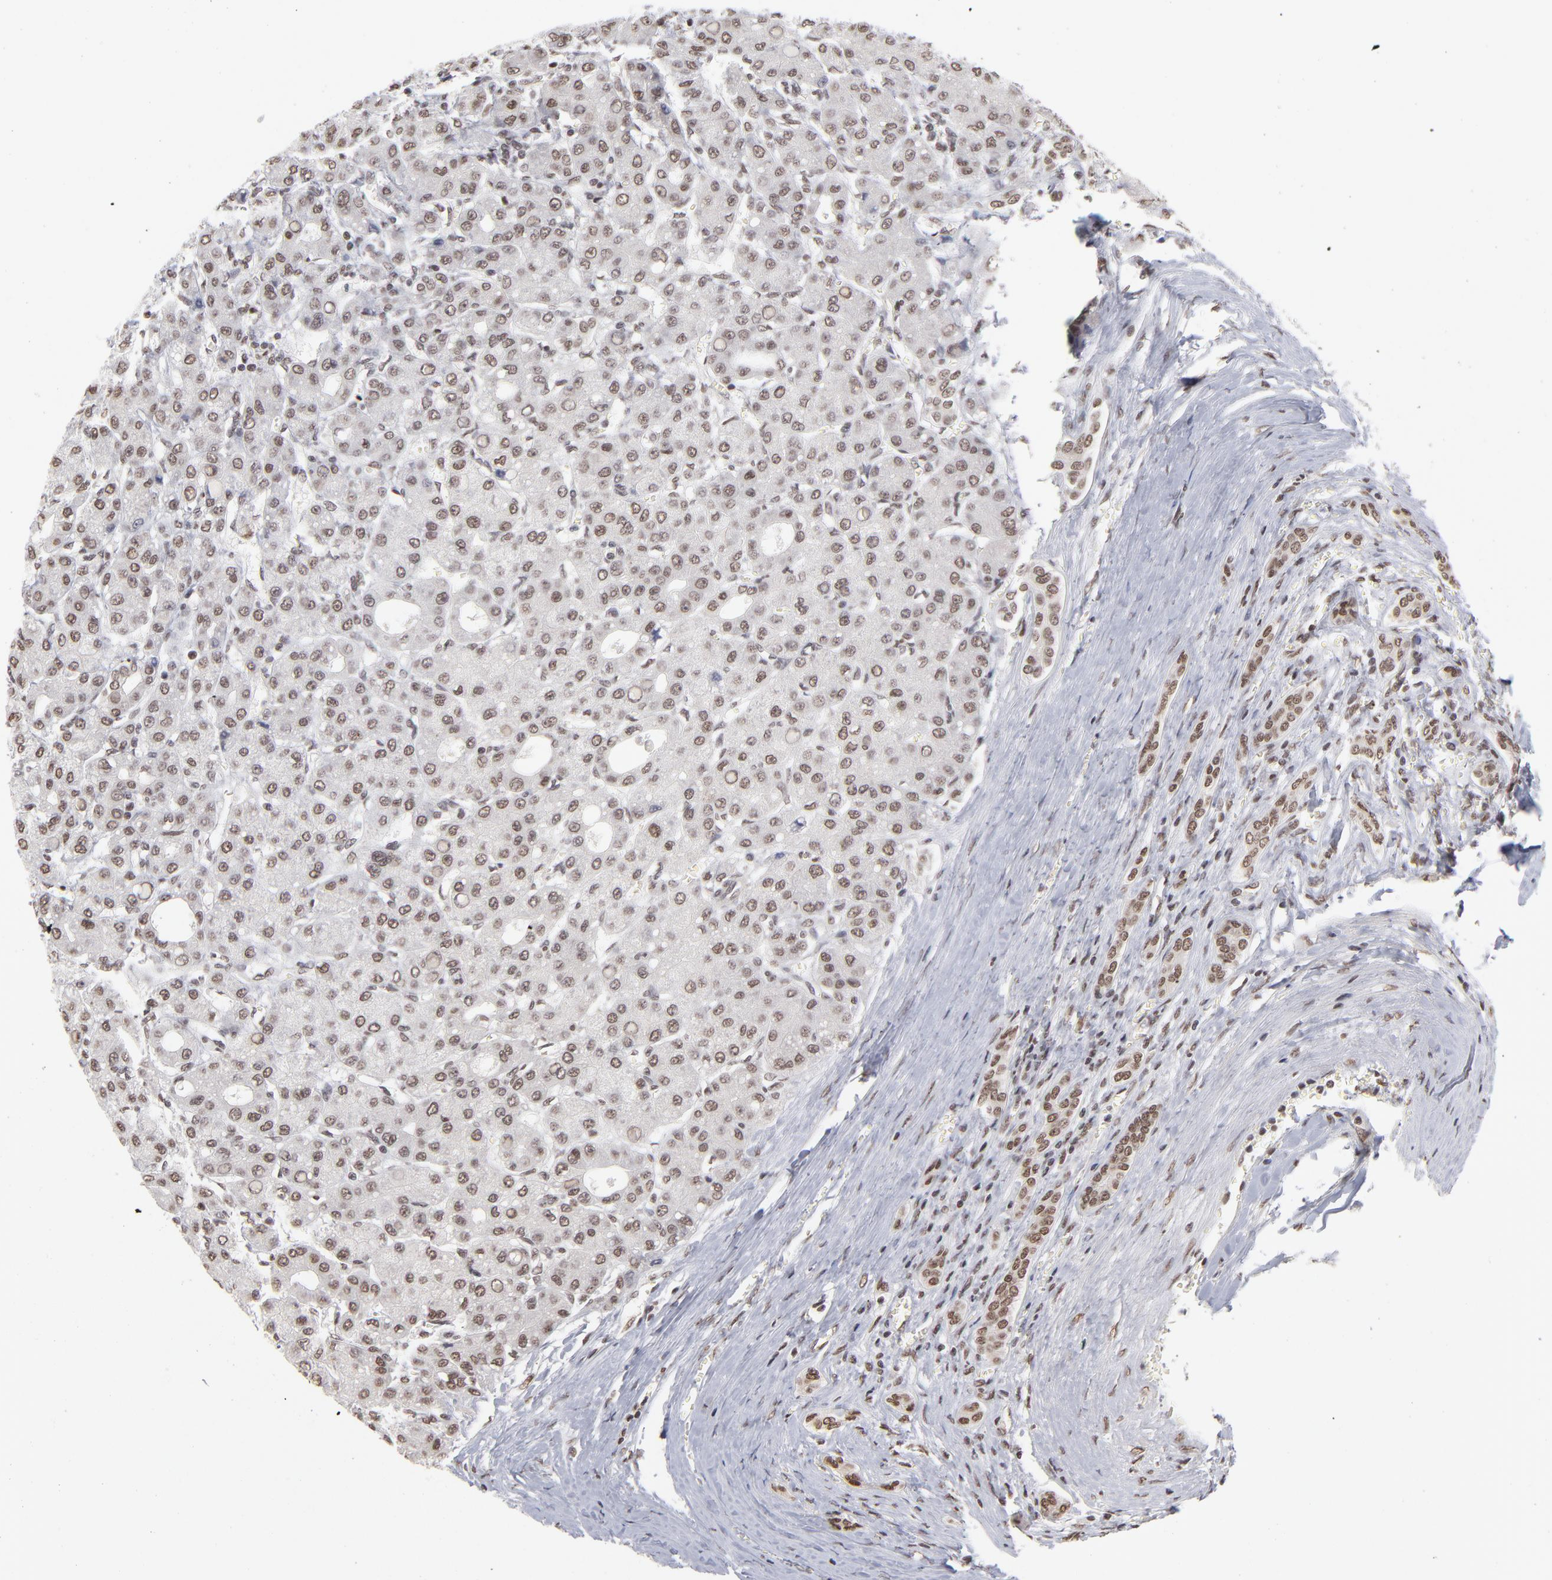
{"staining": {"intensity": "moderate", "quantity": "25%-75%", "location": "nuclear"}, "tissue": "liver cancer", "cell_type": "Tumor cells", "image_type": "cancer", "snomed": [{"axis": "morphology", "description": "Carcinoma, Hepatocellular, NOS"}, {"axis": "topography", "description": "Liver"}], "caption": "Hepatocellular carcinoma (liver) stained with immunohistochemistry reveals moderate nuclear expression in approximately 25%-75% of tumor cells. Immunohistochemistry (ihc) stains the protein of interest in brown and the nuclei are stained blue.", "gene": "ZNF3", "patient": {"sex": "male", "age": 69}}